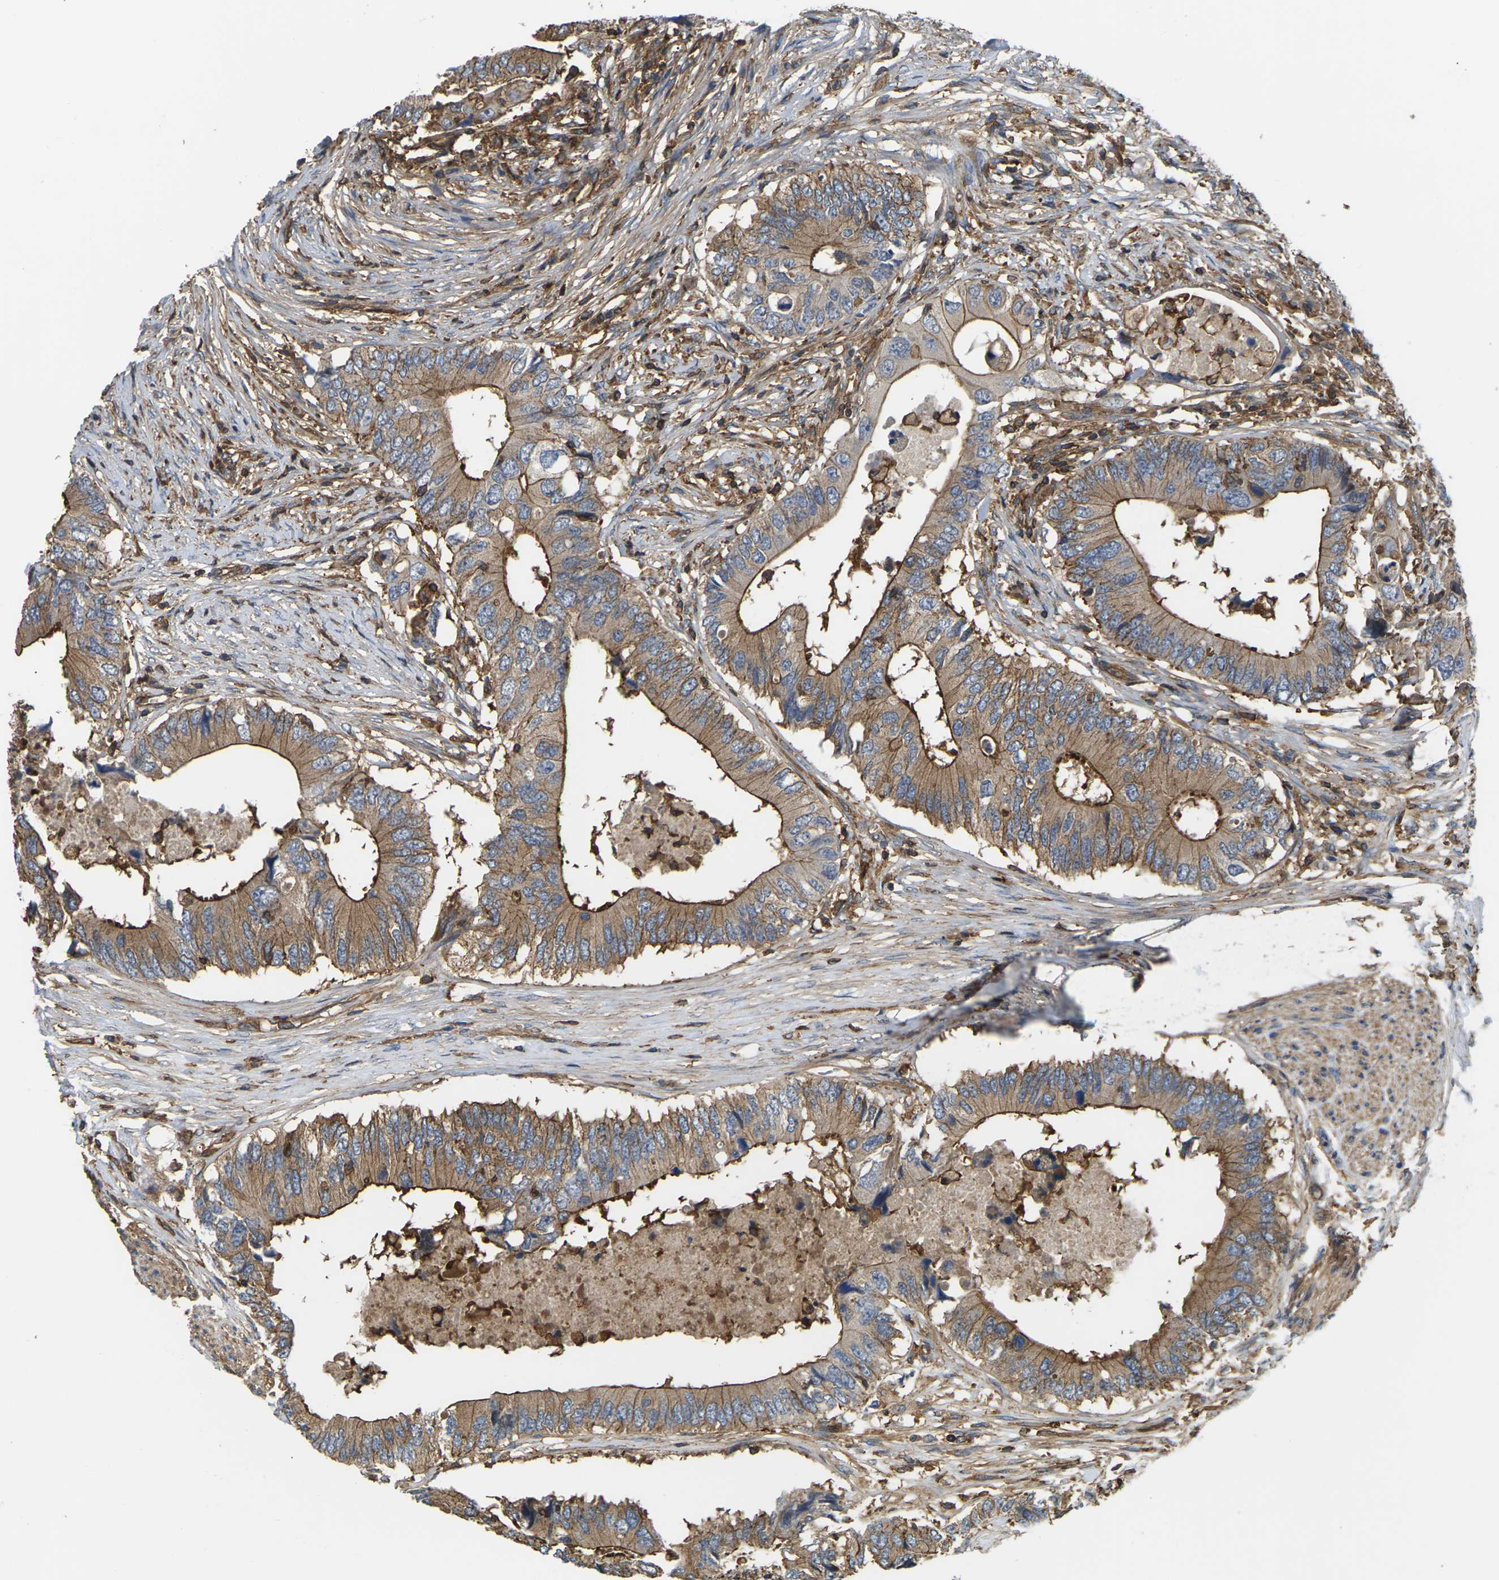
{"staining": {"intensity": "moderate", "quantity": ">75%", "location": "cytoplasmic/membranous"}, "tissue": "colorectal cancer", "cell_type": "Tumor cells", "image_type": "cancer", "snomed": [{"axis": "morphology", "description": "Adenocarcinoma, NOS"}, {"axis": "topography", "description": "Colon"}], "caption": "Colorectal cancer (adenocarcinoma) was stained to show a protein in brown. There is medium levels of moderate cytoplasmic/membranous expression in about >75% of tumor cells.", "gene": "IQGAP1", "patient": {"sex": "male", "age": 71}}